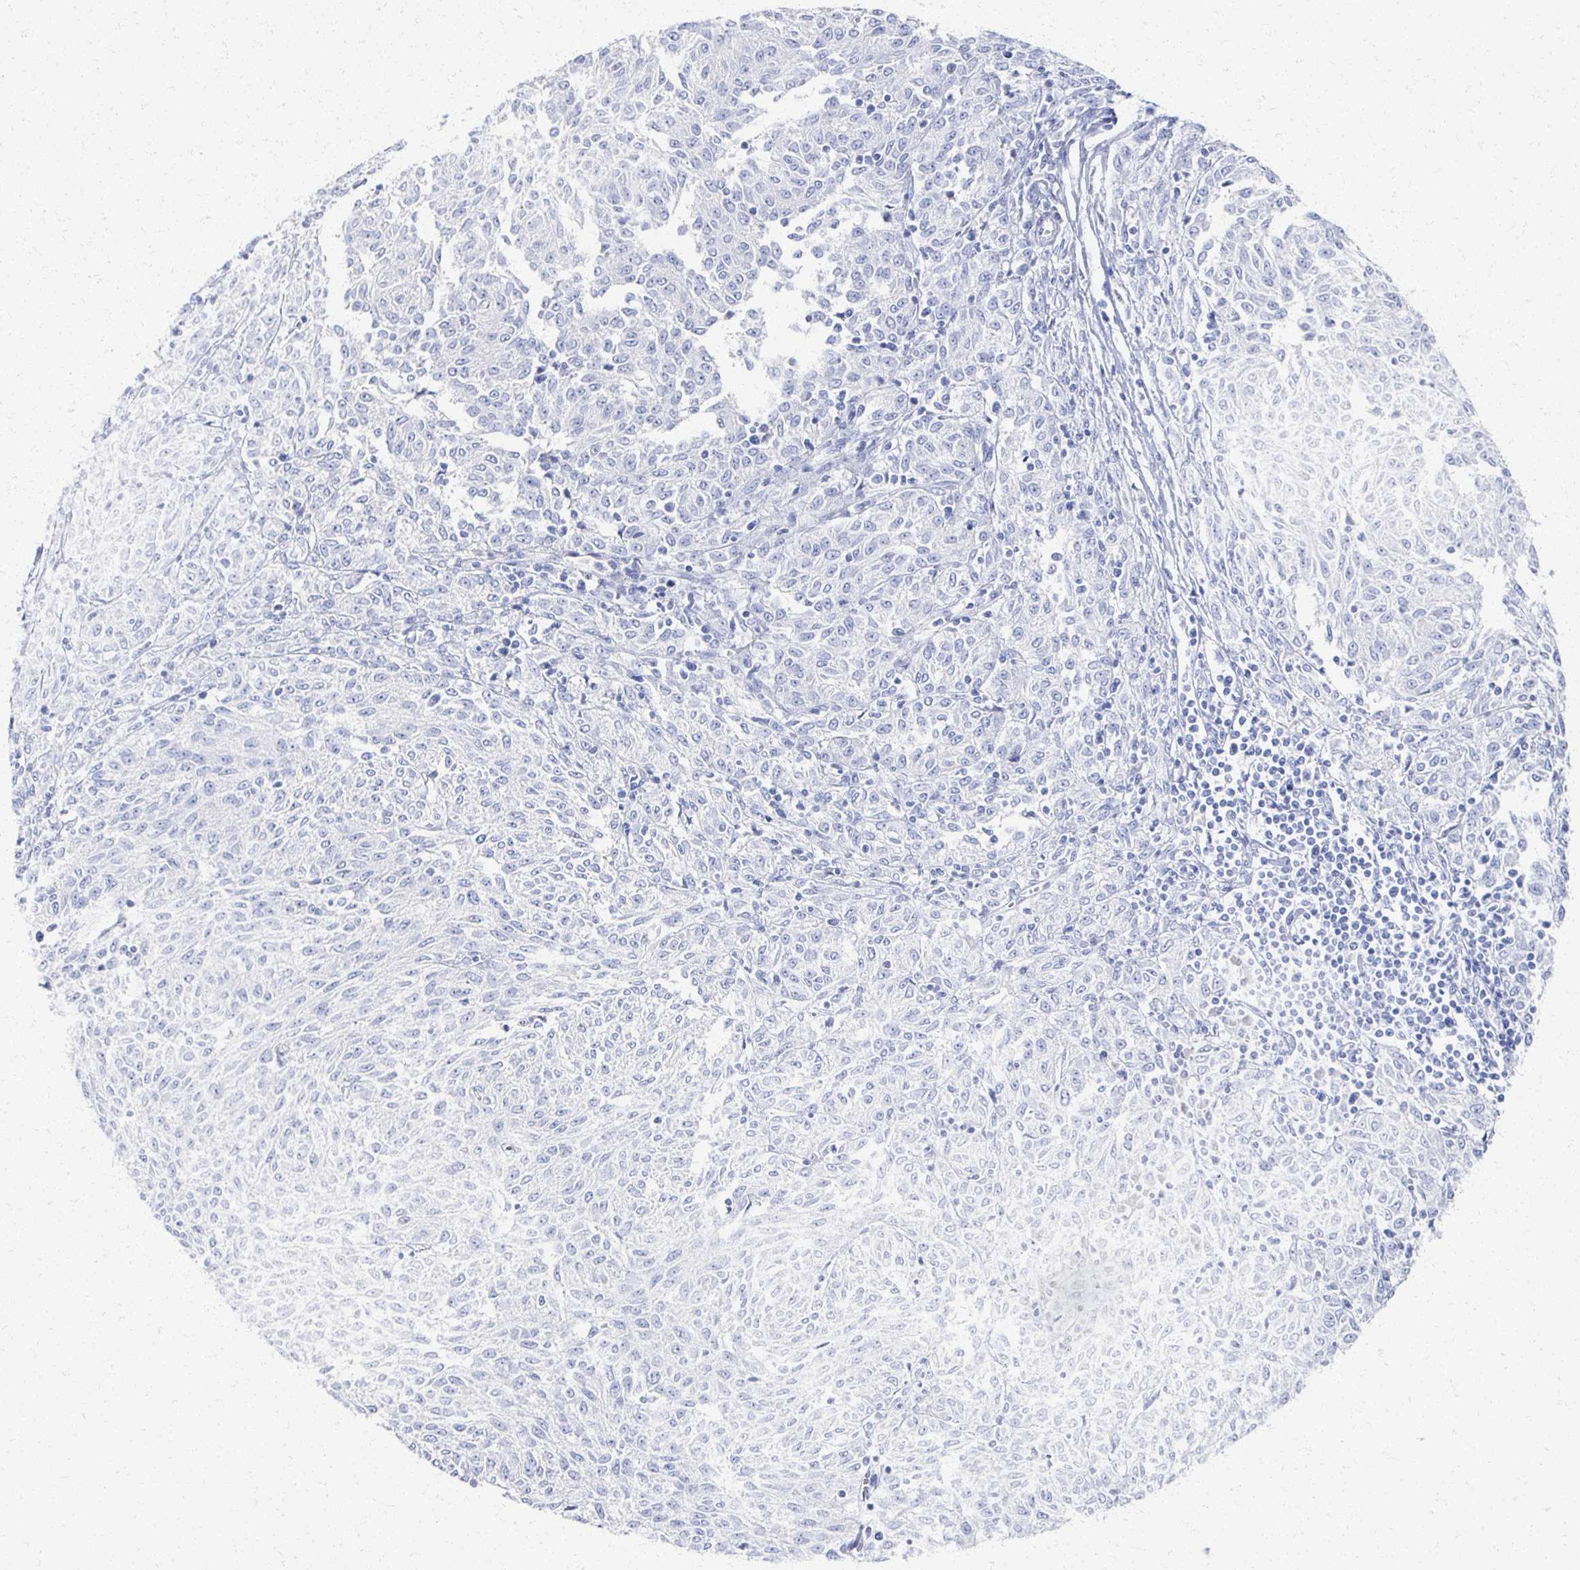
{"staining": {"intensity": "negative", "quantity": "none", "location": "none"}, "tissue": "melanoma", "cell_type": "Tumor cells", "image_type": "cancer", "snomed": [{"axis": "morphology", "description": "Malignant melanoma, NOS"}, {"axis": "topography", "description": "Skin"}], "caption": "The image shows no staining of tumor cells in malignant melanoma.", "gene": "PRR20A", "patient": {"sex": "female", "age": 72}}